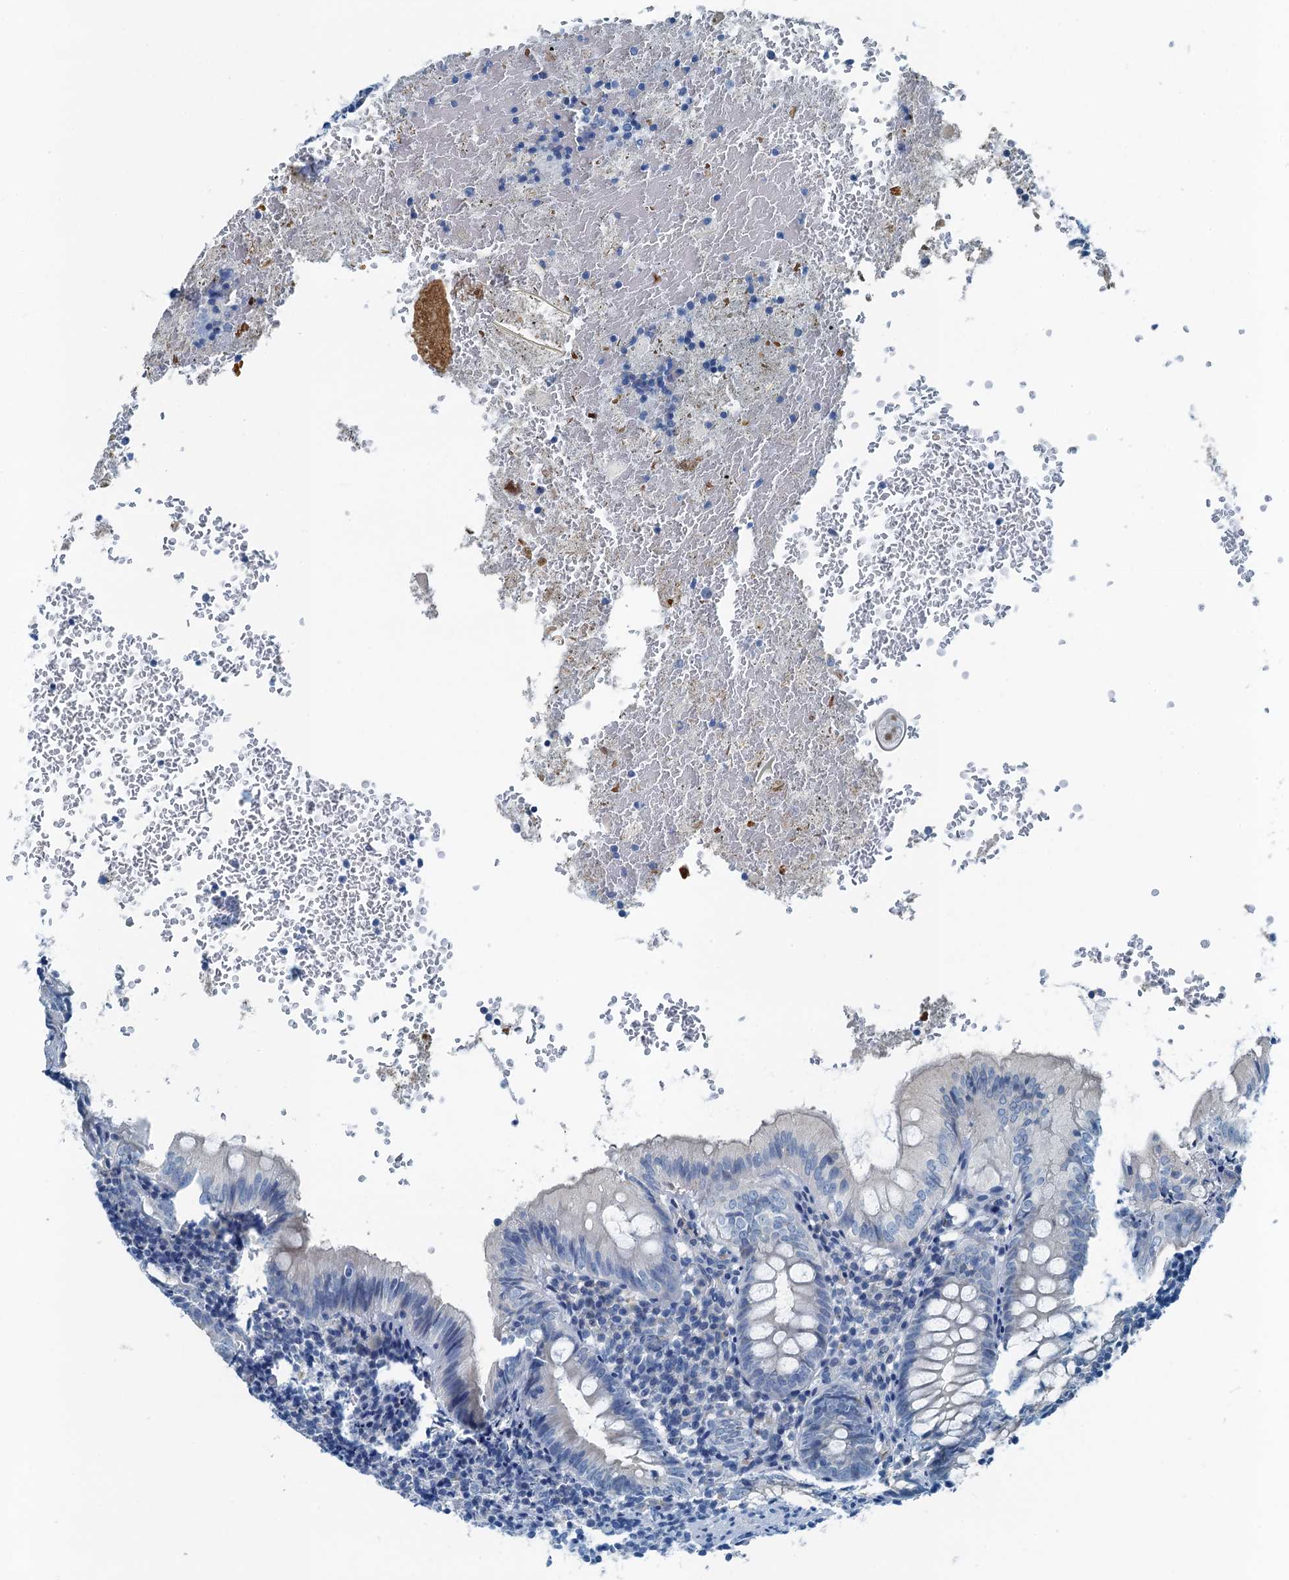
{"staining": {"intensity": "moderate", "quantity": "<25%", "location": "cytoplasmic/membranous"}, "tissue": "appendix", "cell_type": "Glandular cells", "image_type": "normal", "snomed": [{"axis": "morphology", "description": "Normal tissue, NOS"}, {"axis": "topography", "description": "Appendix"}], "caption": "A histopathology image of human appendix stained for a protein shows moderate cytoplasmic/membranous brown staining in glandular cells. (Brightfield microscopy of DAB IHC at high magnification).", "gene": "GFOD2", "patient": {"sex": "male", "age": 8}}